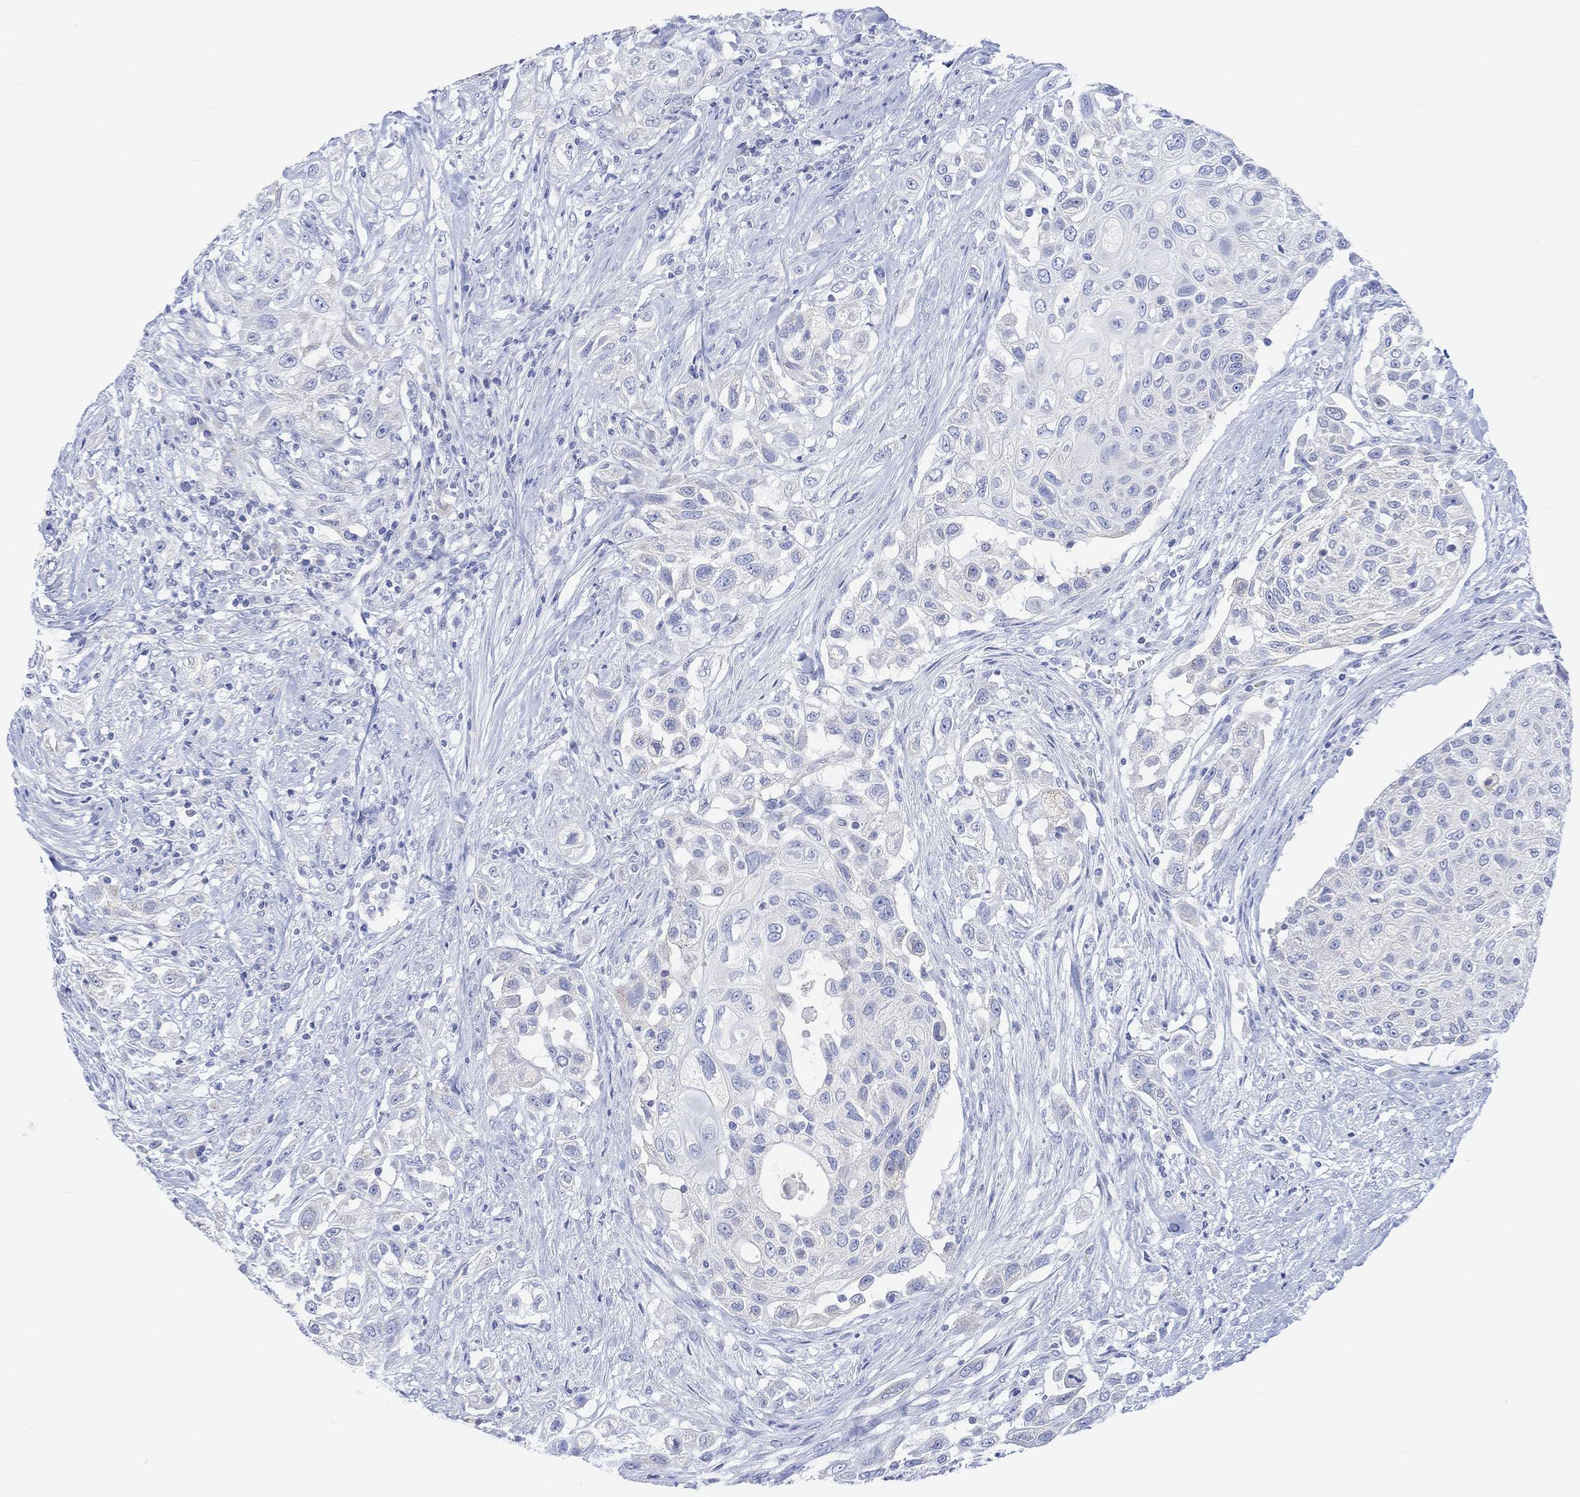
{"staining": {"intensity": "negative", "quantity": "none", "location": "none"}, "tissue": "urothelial cancer", "cell_type": "Tumor cells", "image_type": "cancer", "snomed": [{"axis": "morphology", "description": "Urothelial carcinoma, High grade"}, {"axis": "topography", "description": "Urinary bladder"}], "caption": "This image is of urothelial cancer stained with IHC to label a protein in brown with the nuclei are counter-stained blue. There is no staining in tumor cells.", "gene": "CALCA", "patient": {"sex": "female", "age": 56}}